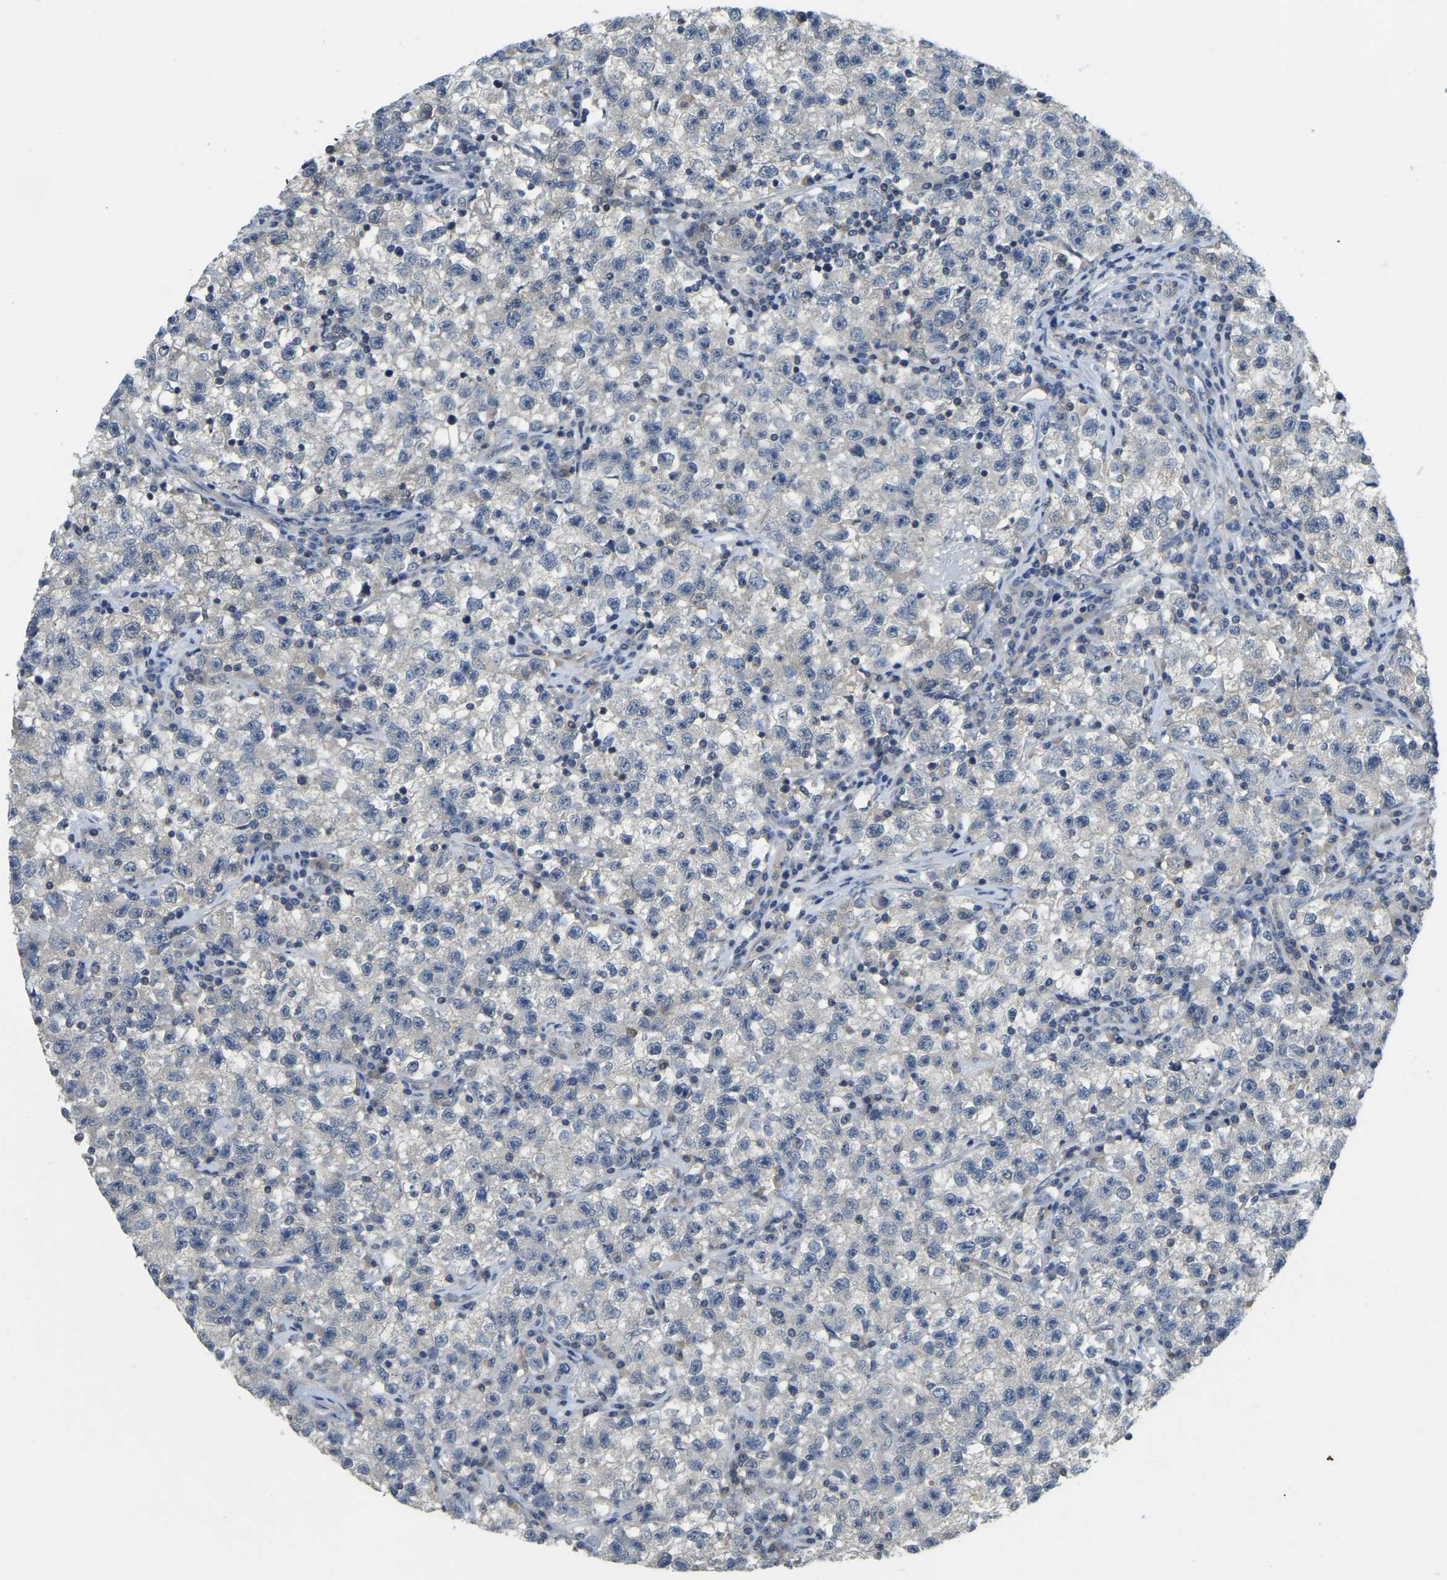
{"staining": {"intensity": "negative", "quantity": "none", "location": "none"}, "tissue": "testis cancer", "cell_type": "Tumor cells", "image_type": "cancer", "snomed": [{"axis": "morphology", "description": "Seminoma, NOS"}, {"axis": "topography", "description": "Testis"}], "caption": "The photomicrograph demonstrates no significant positivity in tumor cells of testis seminoma. The staining is performed using DAB (3,3'-diaminobenzidine) brown chromogen with nuclei counter-stained in using hematoxylin.", "gene": "AHNAK", "patient": {"sex": "male", "age": 22}}